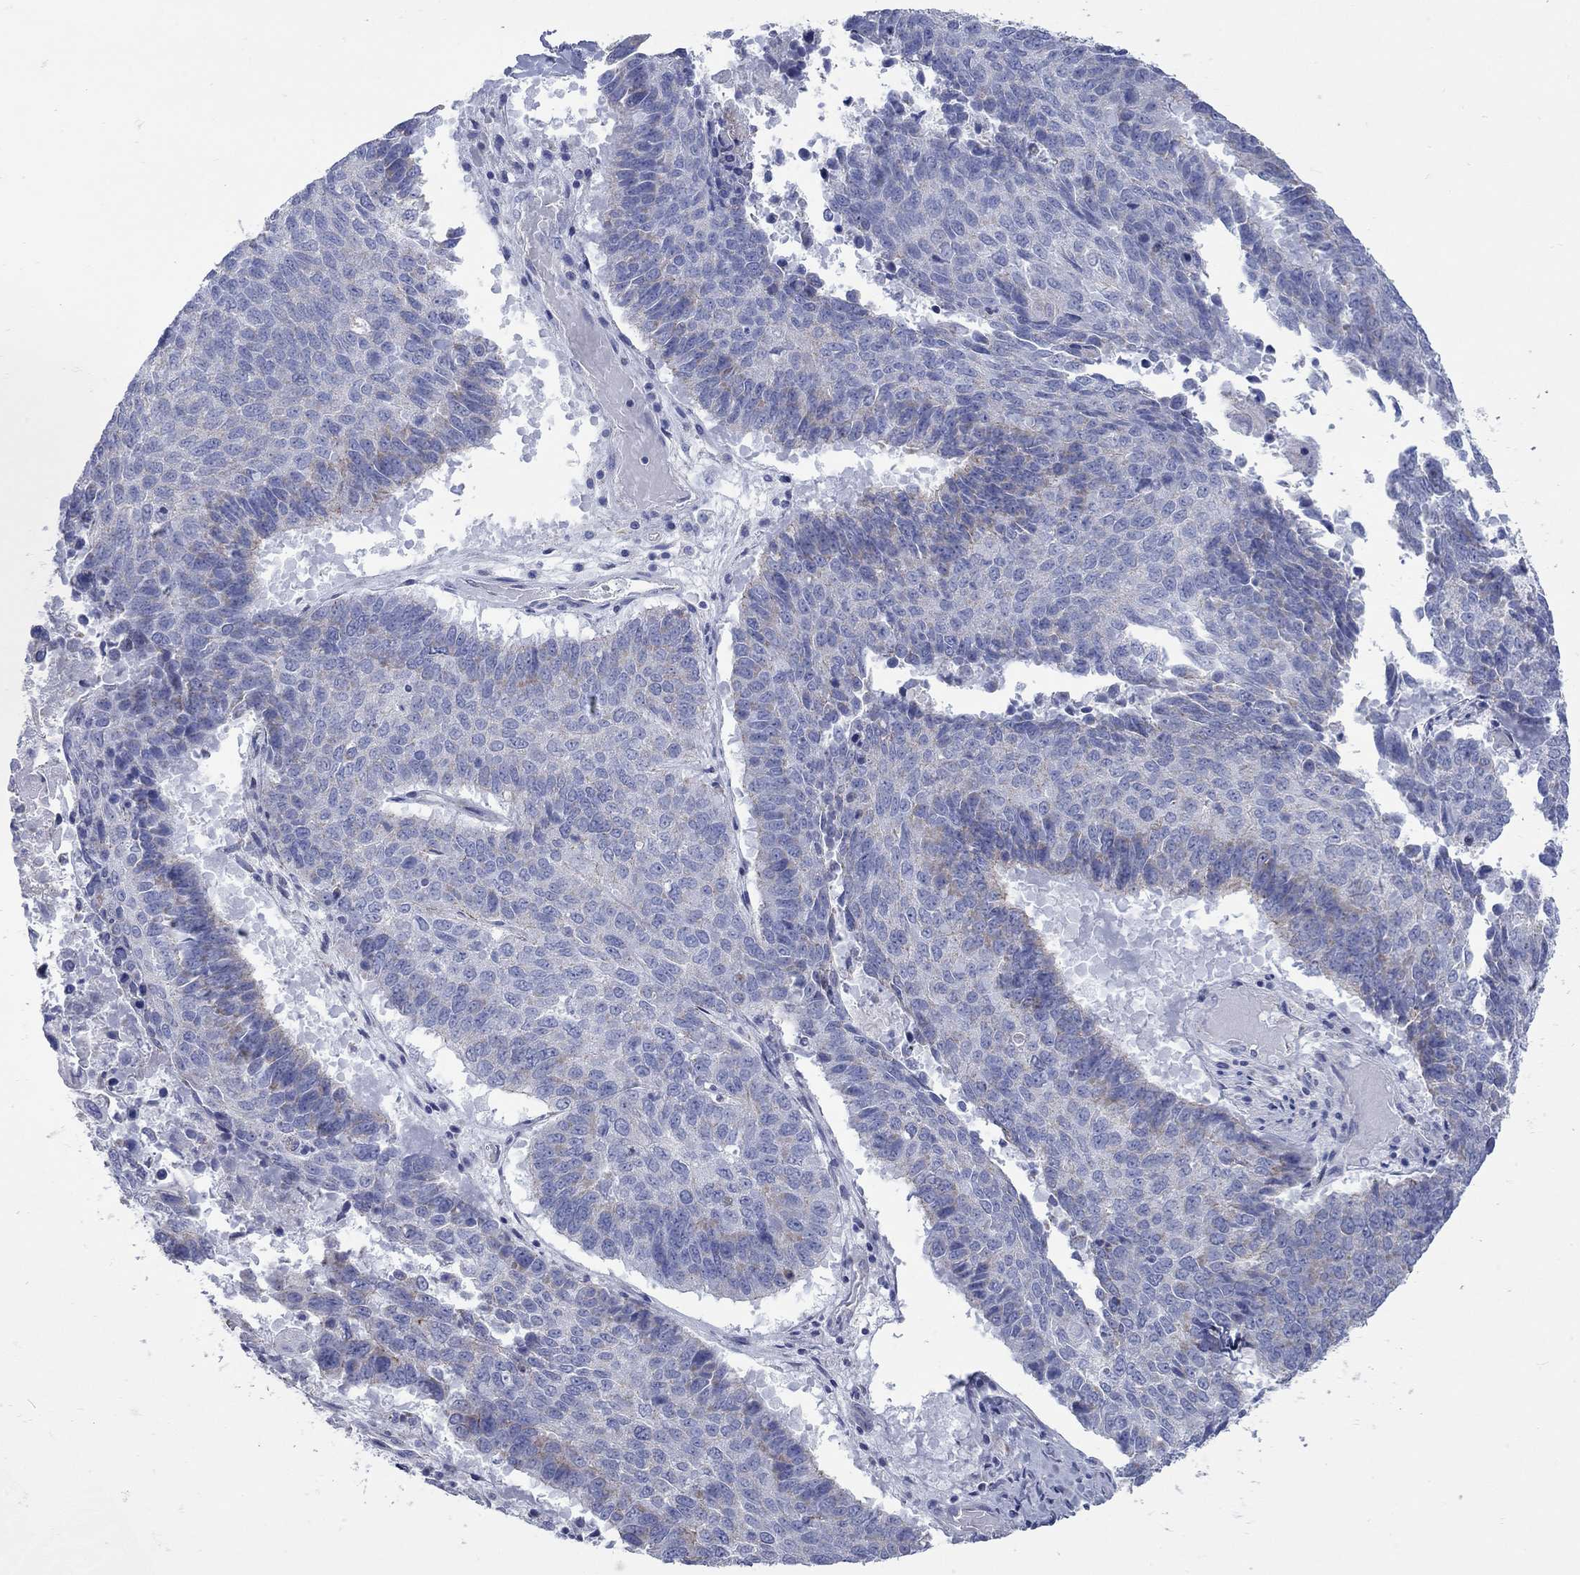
{"staining": {"intensity": "weak", "quantity": "<25%", "location": "cytoplasmic/membranous"}, "tissue": "lung cancer", "cell_type": "Tumor cells", "image_type": "cancer", "snomed": [{"axis": "morphology", "description": "Squamous cell carcinoma, NOS"}, {"axis": "topography", "description": "Lung"}], "caption": "Lung cancer (squamous cell carcinoma) stained for a protein using IHC reveals no staining tumor cells.", "gene": "PDZD3", "patient": {"sex": "male", "age": 73}}